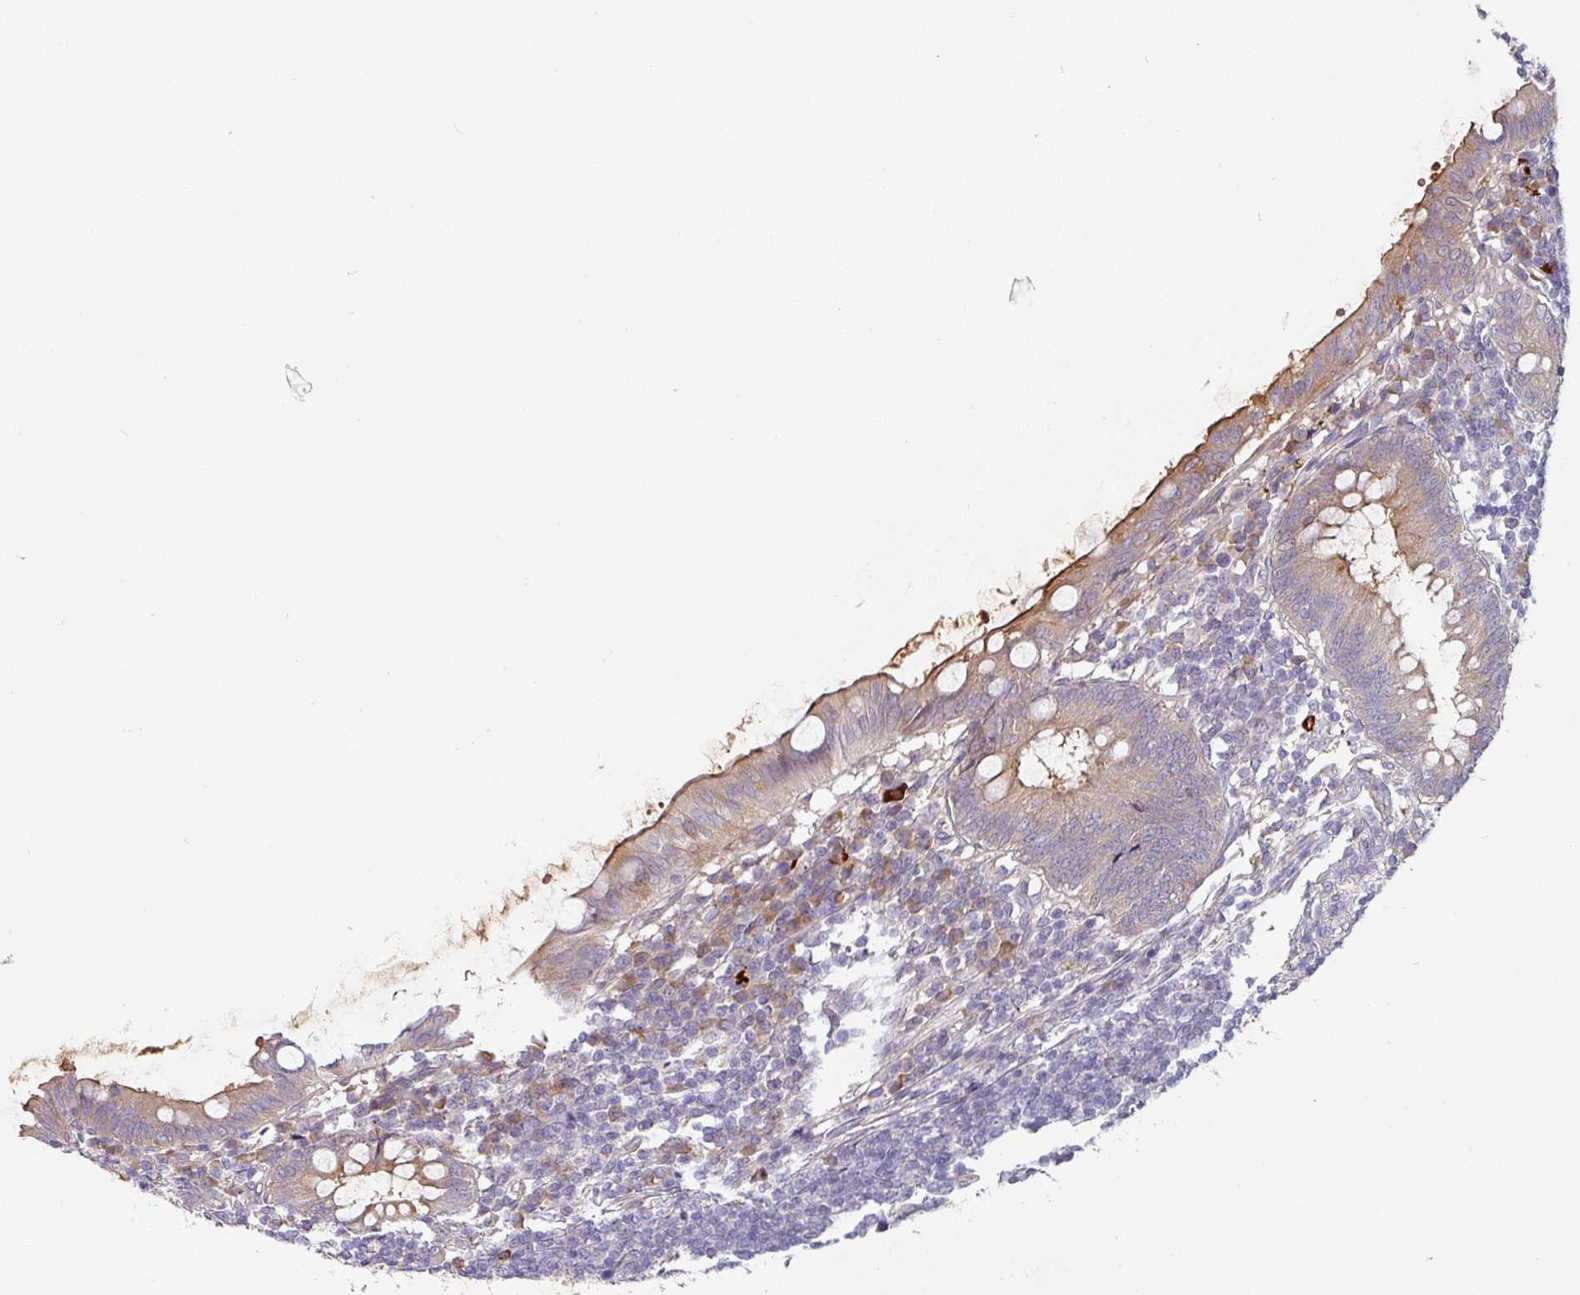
{"staining": {"intensity": "weak", "quantity": ">75%", "location": "cytoplasmic/membranous"}, "tissue": "appendix", "cell_type": "Glandular cells", "image_type": "normal", "snomed": [{"axis": "morphology", "description": "Normal tissue, NOS"}, {"axis": "topography", "description": "Appendix"}], "caption": "Brown immunohistochemical staining in unremarkable human appendix reveals weak cytoplasmic/membranous staining in approximately >75% of glandular cells. The staining was performed using DAB to visualize the protein expression in brown, while the nuclei were stained in blue with hematoxylin (Magnification: 20x).", "gene": "CEP78", "patient": {"sex": "male", "age": 83}}